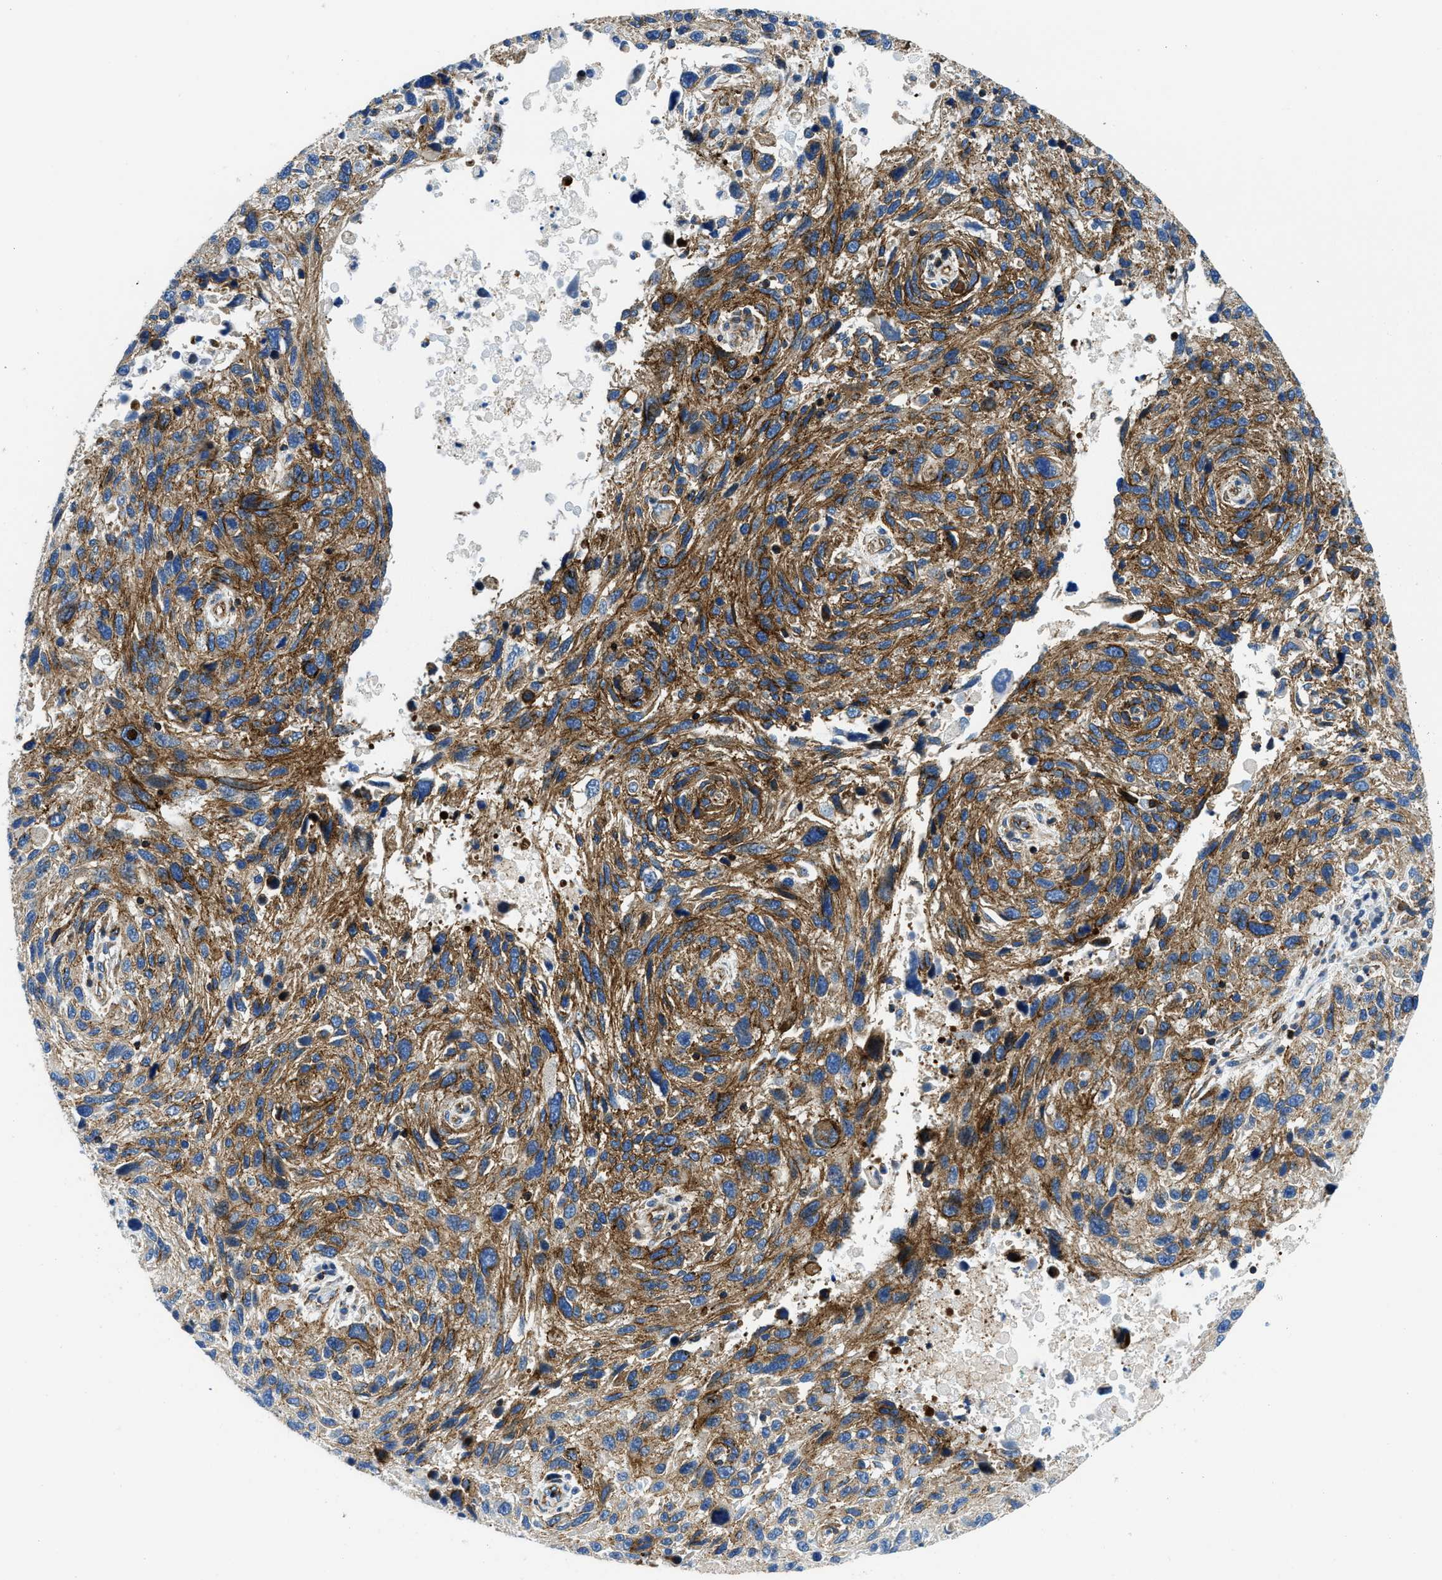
{"staining": {"intensity": "moderate", "quantity": ">75%", "location": "cytoplasmic/membranous"}, "tissue": "melanoma", "cell_type": "Tumor cells", "image_type": "cancer", "snomed": [{"axis": "morphology", "description": "Malignant melanoma, NOS"}, {"axis": "topography", "description": "Skin"}], "caption": "This histopathology image demonstrates immunohistochemistry staining of malignant melanoma, with medium moderate cytoplasmic/membranous staining in about >75% of tumor cells.", "gene": "CUTA", "patient": {"sex": "male", "age": 53}}